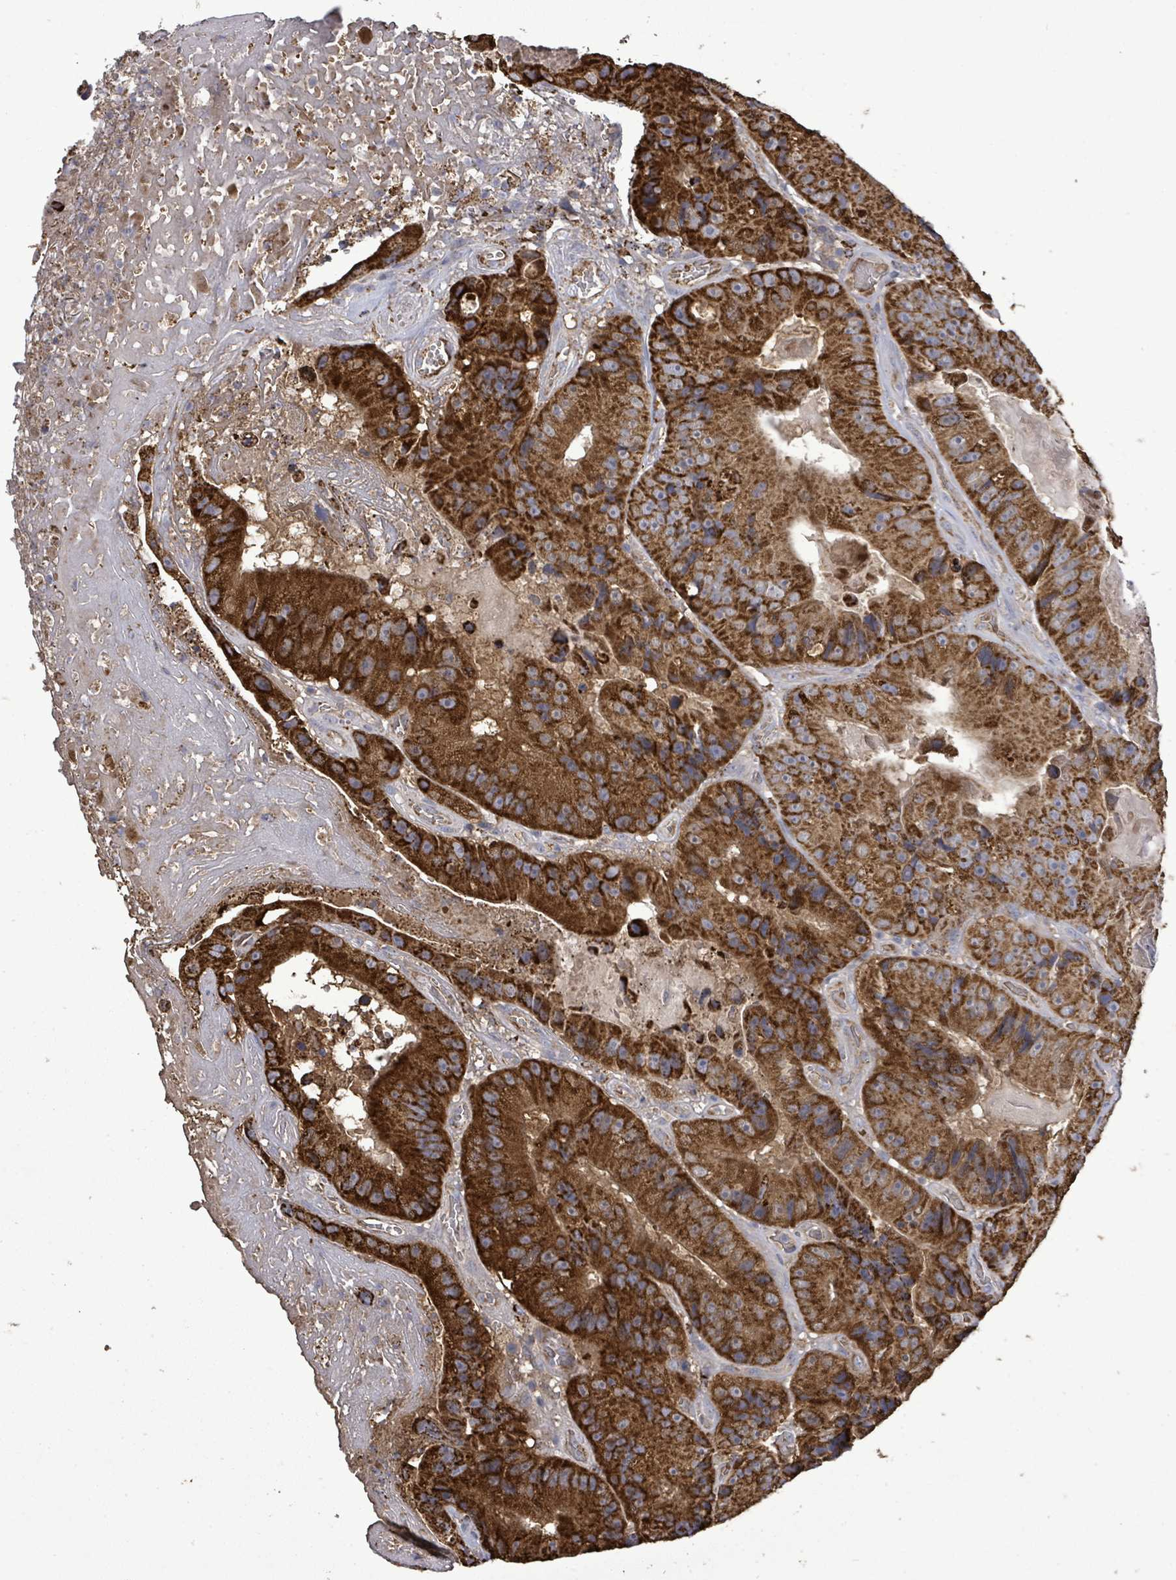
{"staining": {"intensity": "strong", "quantity": ">75%", "location": "cytoplasmic/membranous"}, "tissue": "colorectal cancer", "cell_type": "Tumor cells", "image_type": "cancer", "snomed": [{"axis": "morphology", "description": "Adenocarcinoma, NOS"}, {"axis": "topography", "description": "Colon"}], "caption": "An image of human adenocarcinoma (colorectal) stained for a protein demonstrates strong cytoplasmic/membranous brown staining in tumor cells.", "gene": "MTMR12", "patient": {"sex": "female", "age": 86}}